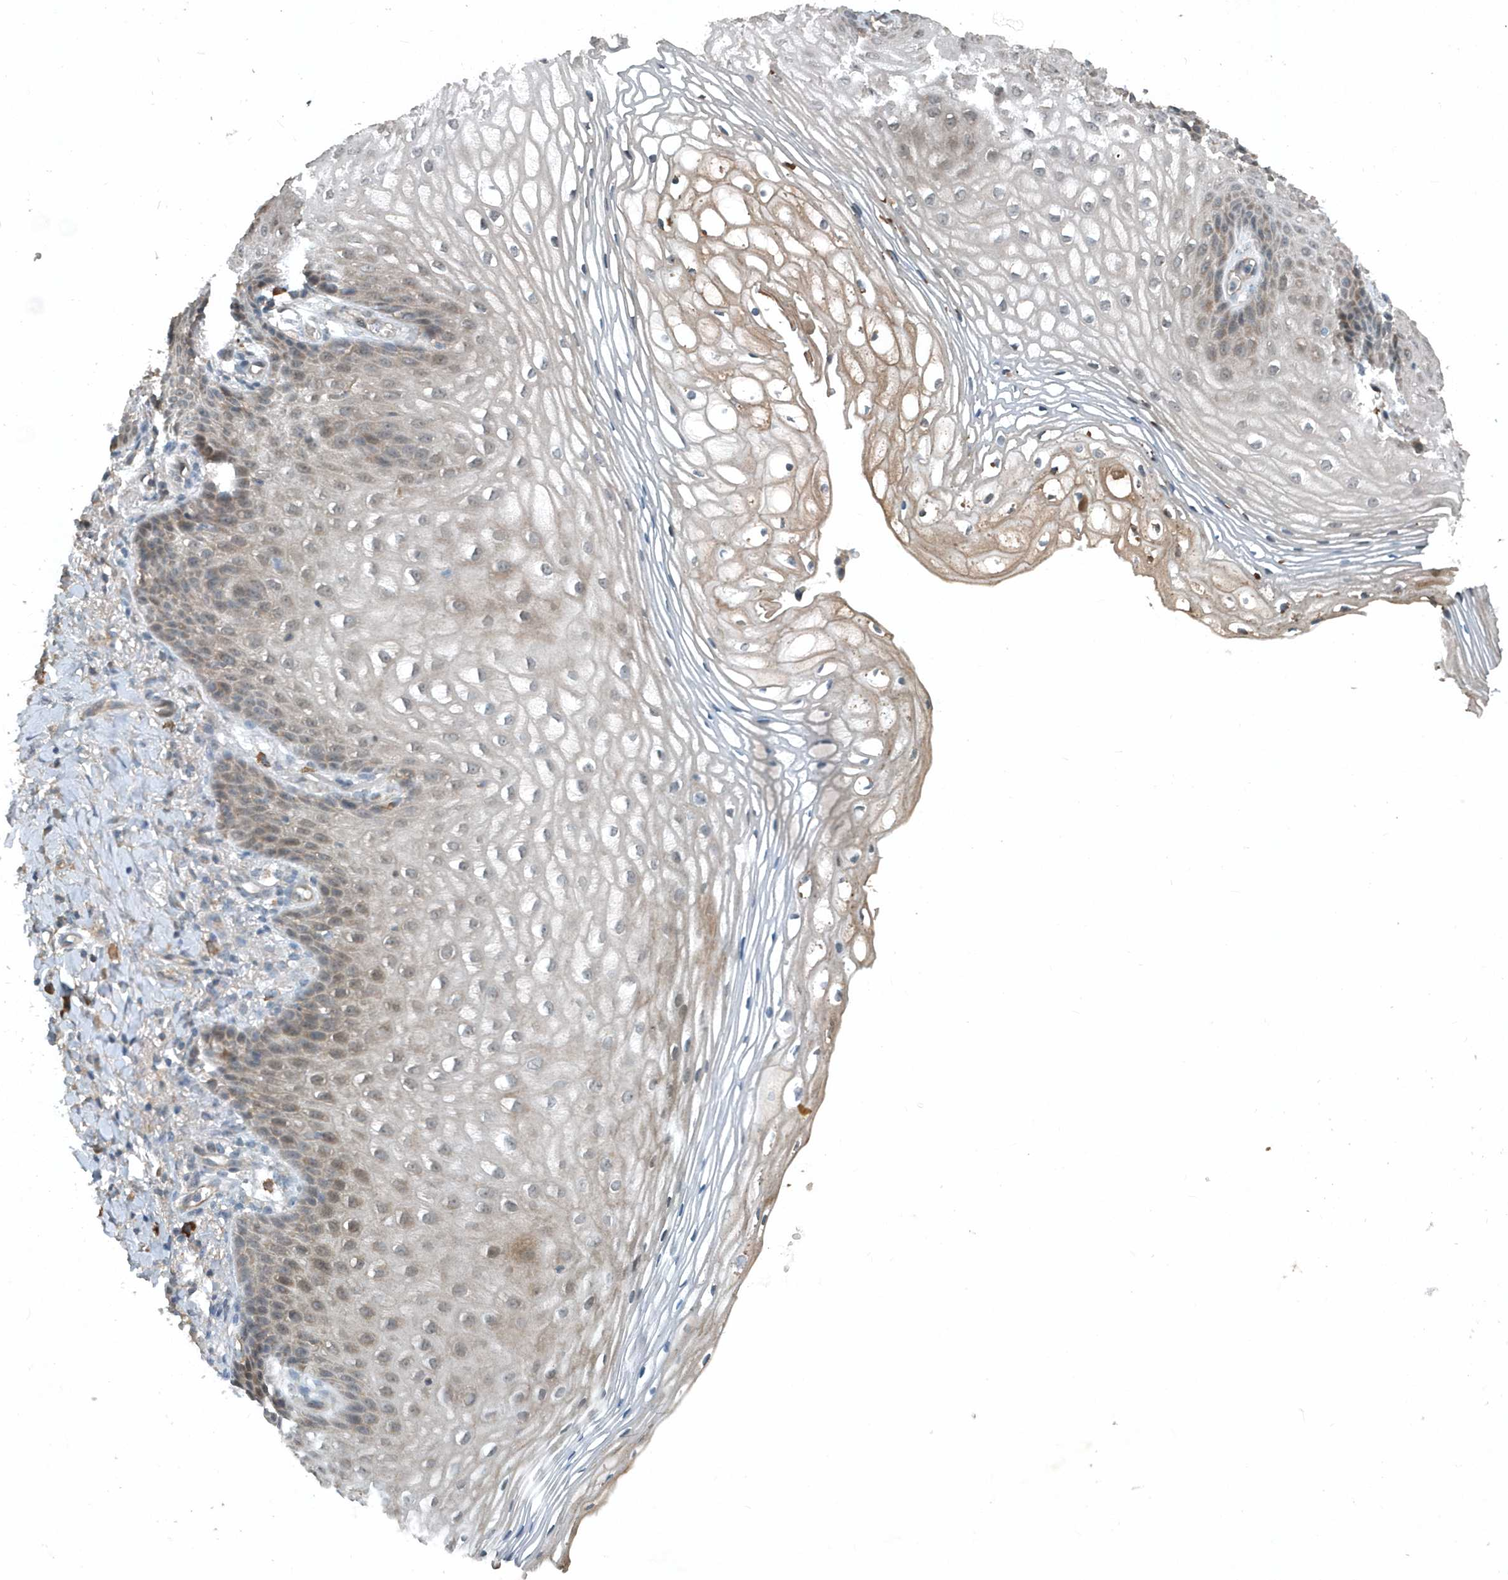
{"staining": {"intensity": "weak", "quantity": "<25%", "location": "cytoplasmic/membranous"}, "tissue": "vagina", "cell_type": "Squamous epithelial cells", "image_type": "normal", "snomed": [{"axis": "morphology", "description": "Normal tissue, NOS"}, {"axis": "topography", "description": "Vagina"}], "caption": "Protein analysis of benign vagina displays no significant expression in squamous epithelial cells. (Brightfield microscopy of DAB IHC at high magnification).", "gene": "SCFD2", "patient": {"sex": "female", "age": 60}}